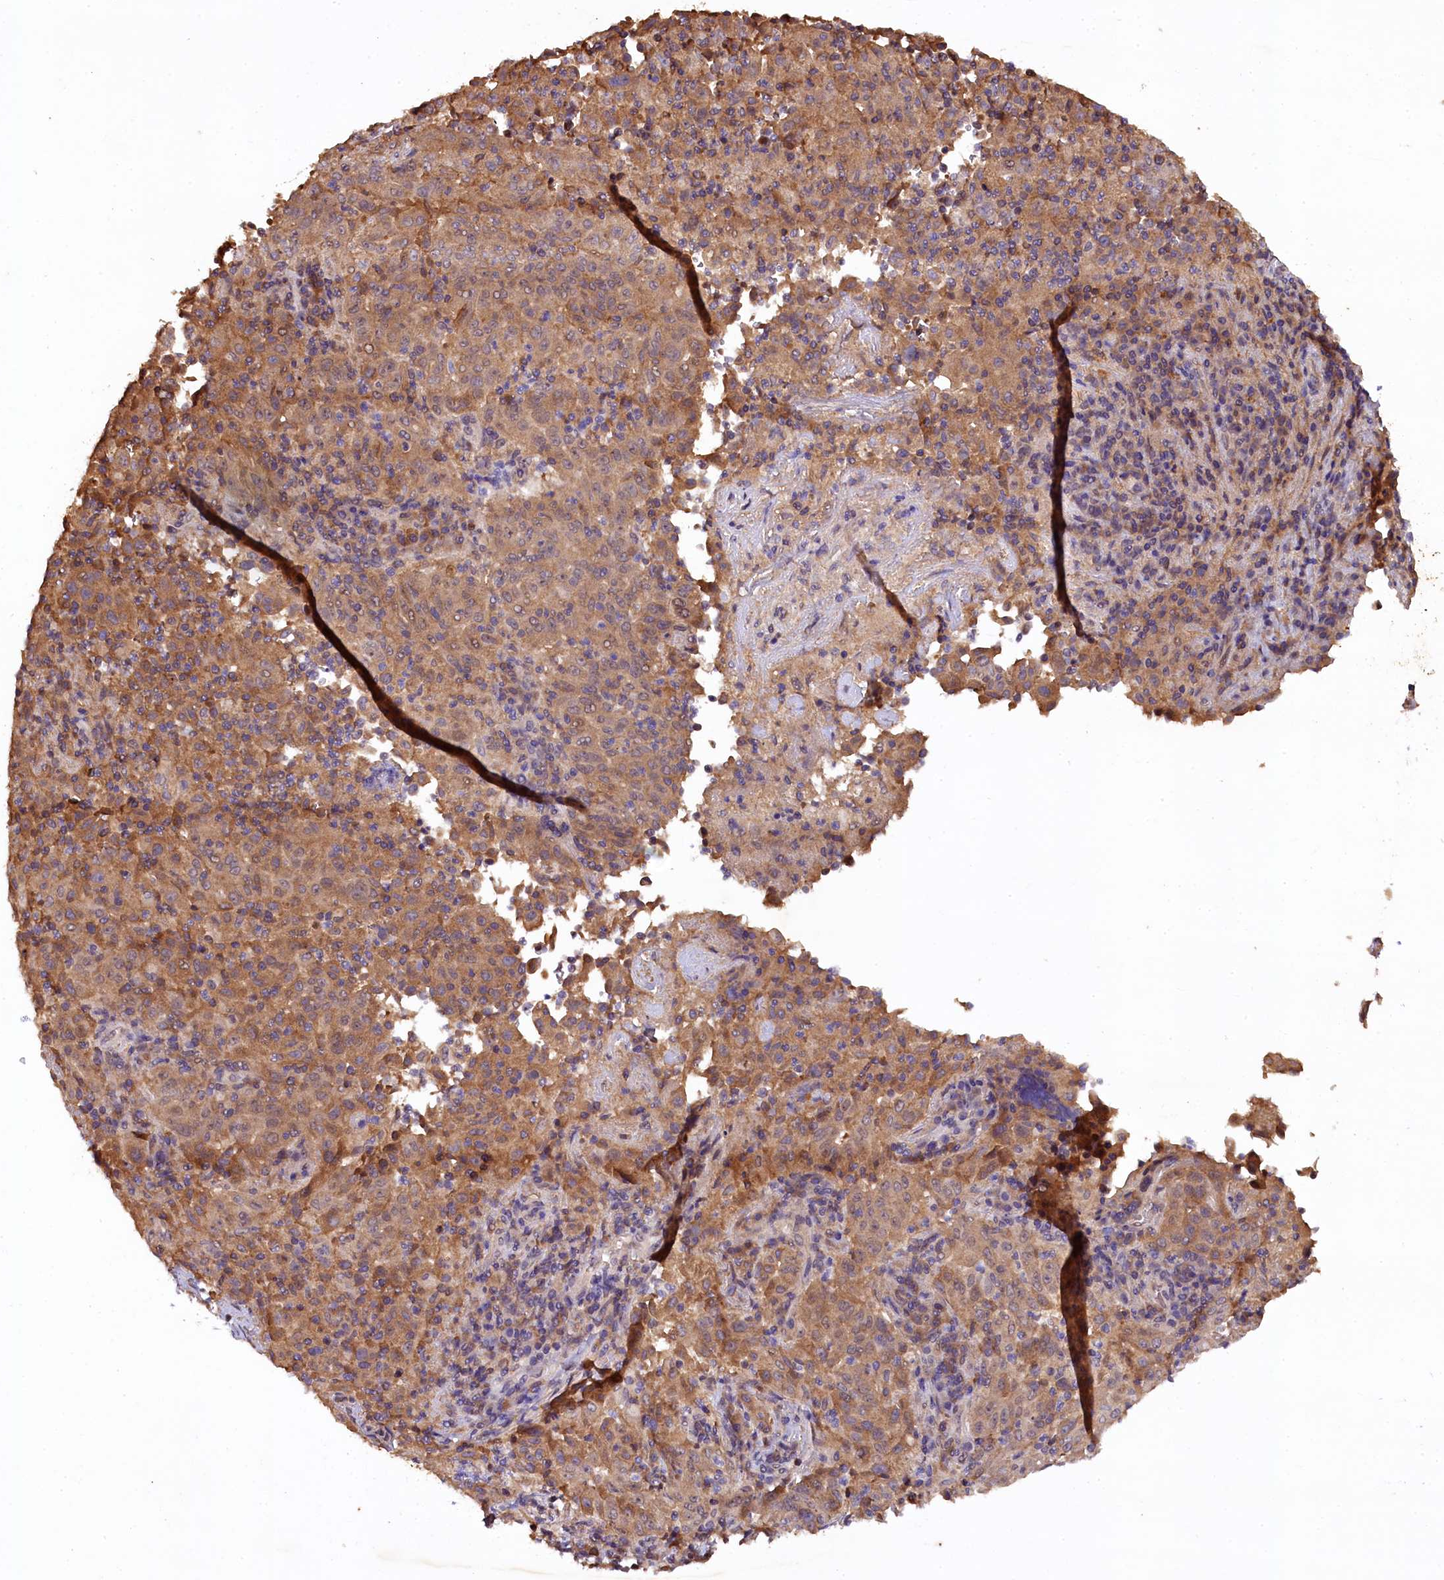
{"staining": {"intensity": "moderate", "quantity": ">75%", "location": "cytoplasmic/membranous"}, "tissue": "pancreatic cancer", "cell_type": "Tumor cells", "image_type": "cancer", "snomed": [{"axis": "morphology", "description": "Adenocarcinoma, NOS"}, {"axis": "topography", "description": "Pancreas"}], "caption": "Moderate cytoplasmic/membranous protein staining is appreciated in approximately >75% of tumor cells in pancreatic cancer (adenocarcinoma). The staining is performed using DAB (3,3'-diaminobenzidine) brown chromogen to label protein expression. The nuclei are counter-stained blue using hematoxylin.", "gene": "PLXNB1", "patient": {"sex": "male", "age": 51}}